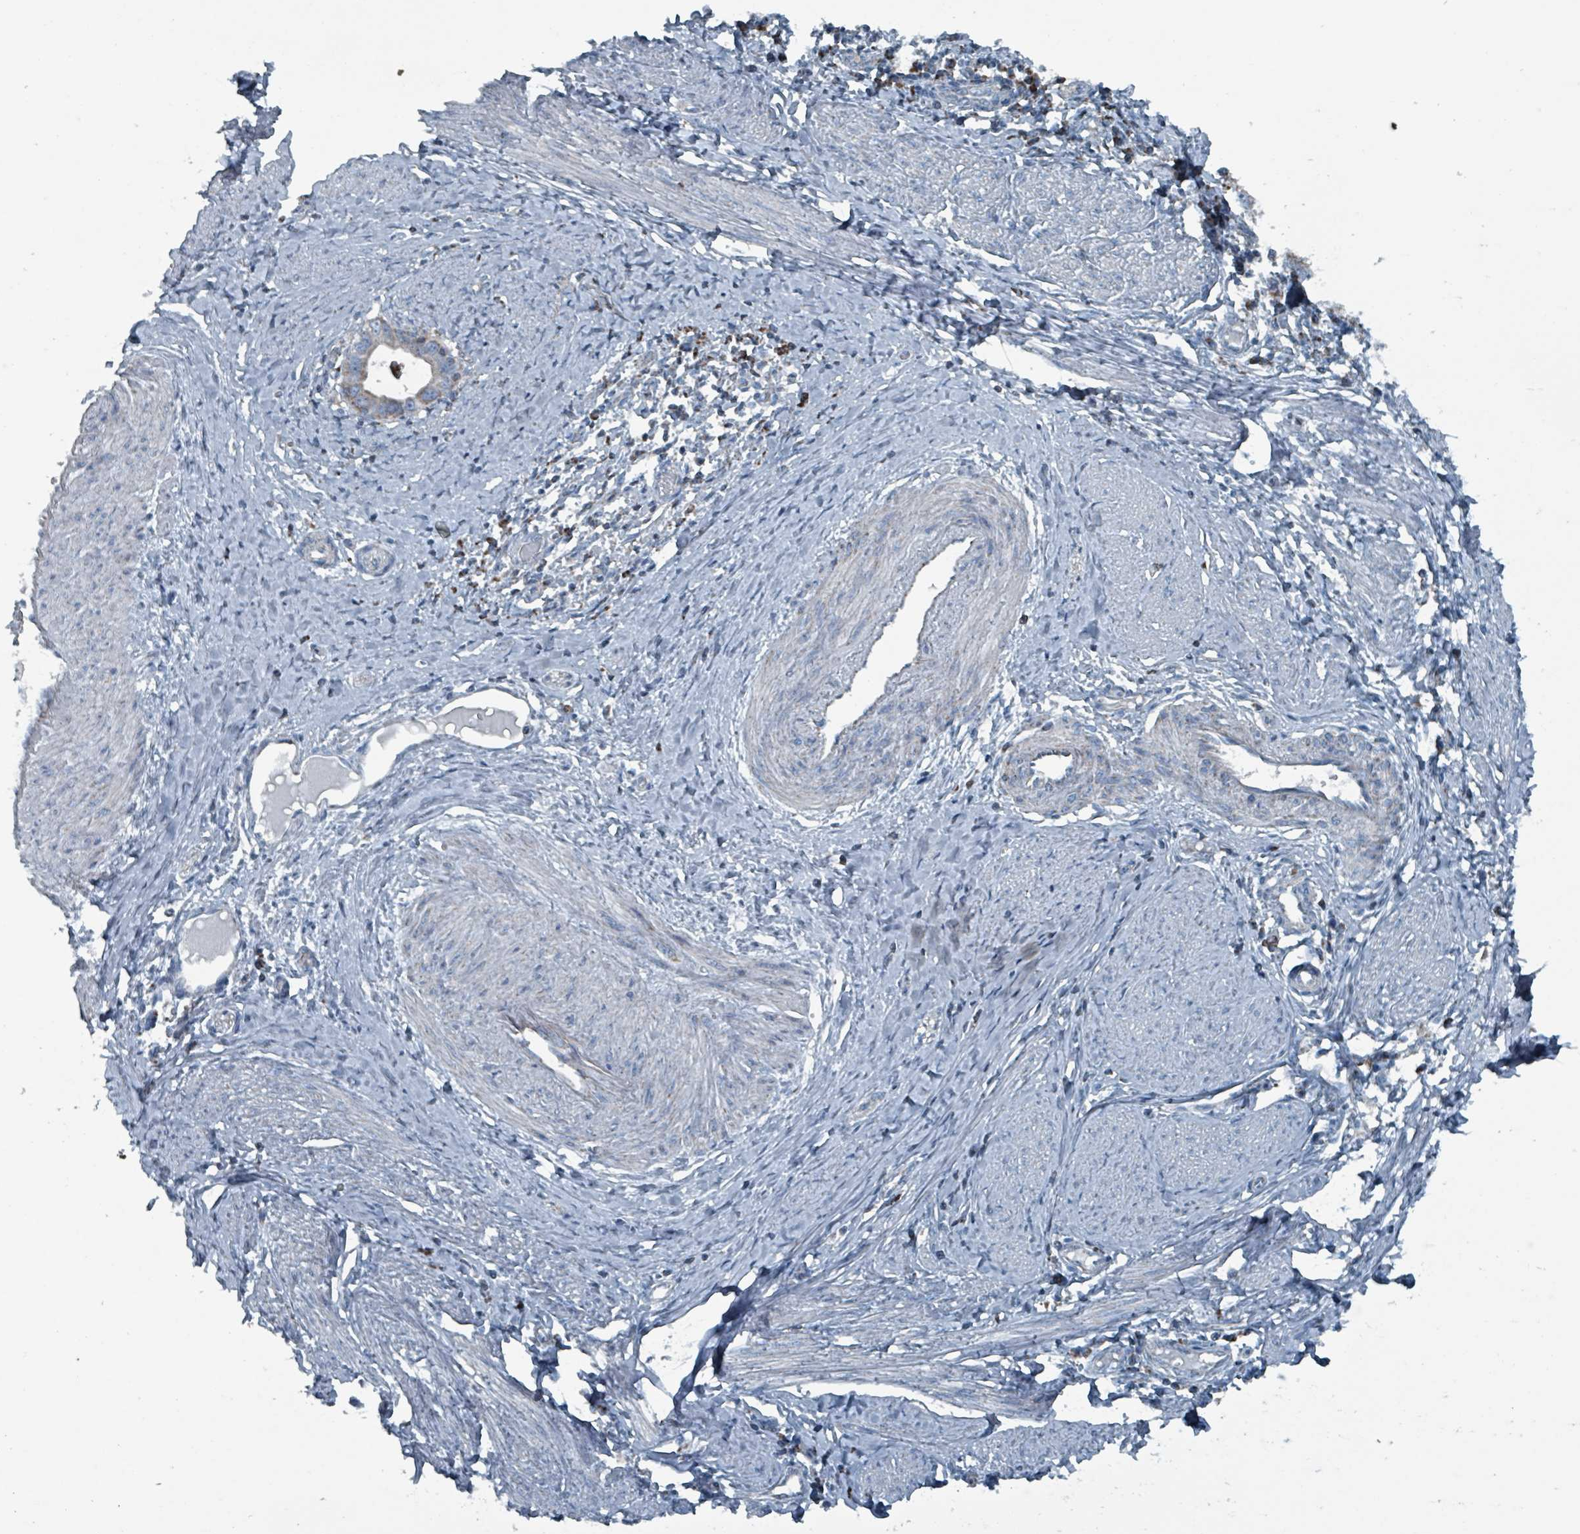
{"staining": {"intensity": "weak", "quantity": ">75%", "location": "cytoplasmic/membranous"}, "tissue": "cervical cancer", "cell_type": "Tumor cells", "image_type": "cancer", "snomed": [{"axis": "morphology", "description": "Adenocarcinoma, NOS"}, {"axis": "topography", "description": "Cervix"}], "caption": "High-power microscopy captured an IHC photomicrograph of cervical cancer, revealing weak cytoplasmic/membranous expression in about >75% of tumor cells.", "gene": "ABHD18", "patient": {"sex": "female", "age": 36}}